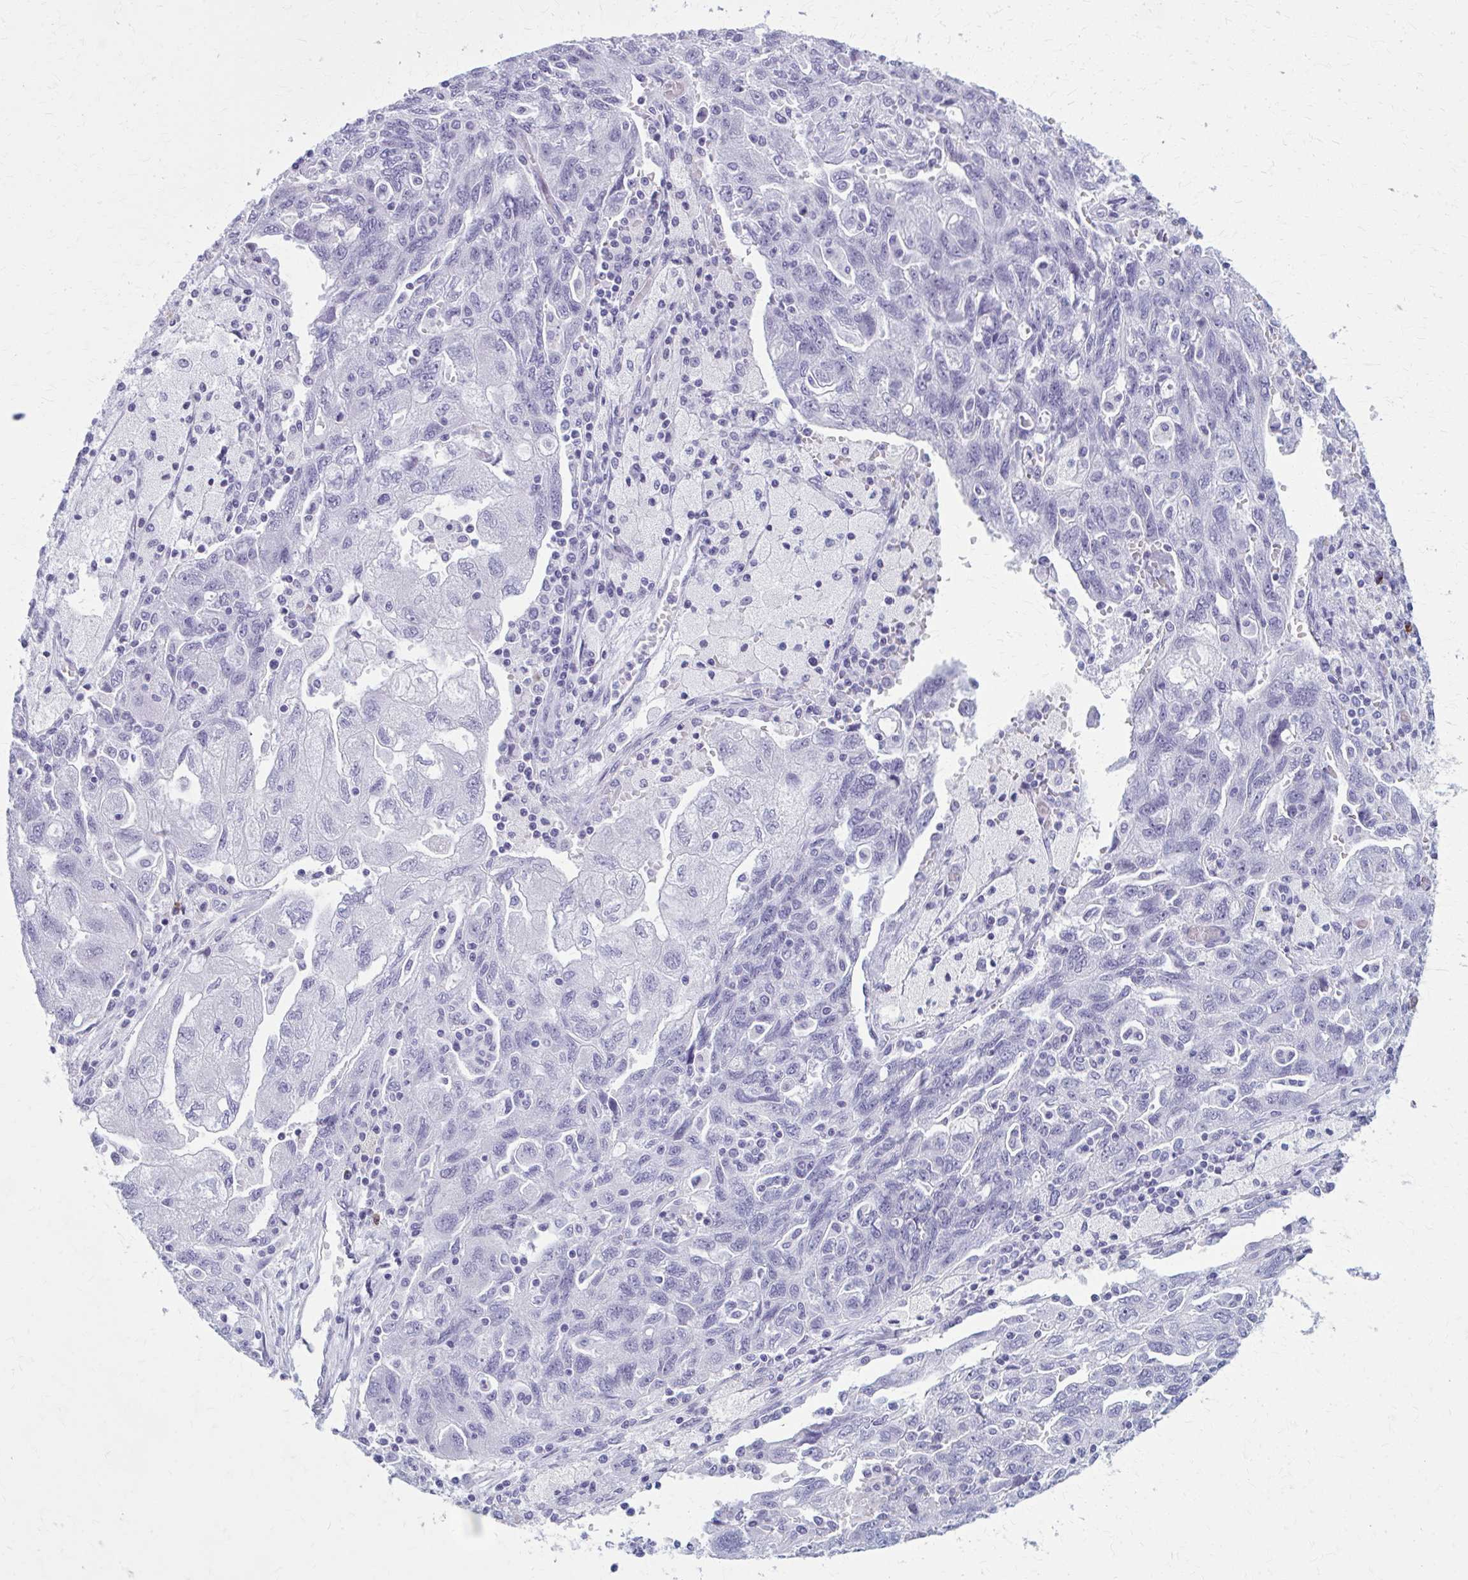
{"staining": {"intensity": "negative", "quantity": "none", "location": "none"}, "tissue": "ovarian cancer", "cell_type": "Tumor cells", "image_type": "cancer", "snomed": [{"axis": "morphology", "description": "Carcinoma, NOS"}, {"axis": "morphology", "description": "Cystadenocarcinoma, serous, NOS"}, {"axis": "topography", "description": "Ovary"}], "caption": "Protein analysis of ovarian cancer (carcinoma) shows no significant staining in tumor cells.", "gene": "ZDHHC7", "patient": {"sex": "female", "age": 69}}